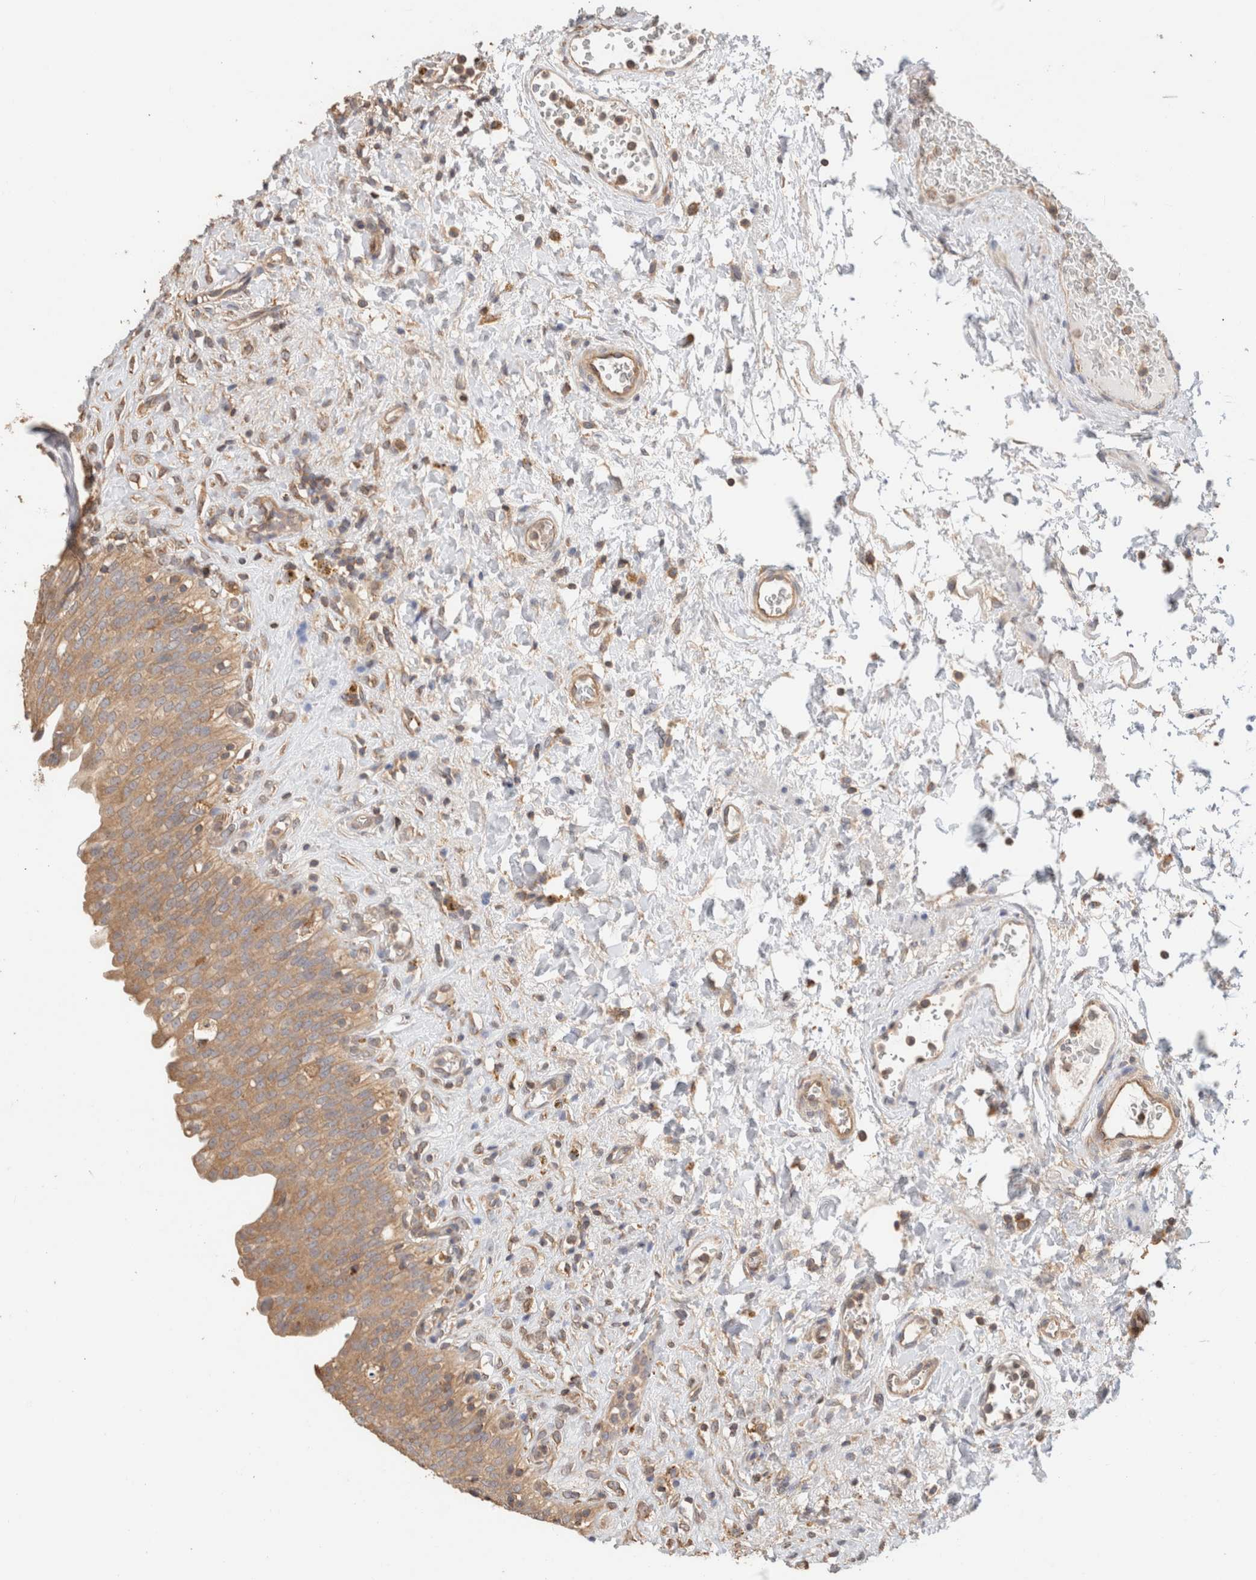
{"staining": {"intensity": "moderate", "quantity": ">75%", "location": "cytoplasmic/membranous"}, "tissue": "urinary bladder", "cell_type": "Urothelial cells", "image_type": "normal", "snomed": [{"axis": "morphology", "description": "Urothelial carcinoma, High grade"}, {"axis": "topography", "description": "Urinary bladder"}], "caption": "Immunohistochemistry (IHC) histopathology image of benign urinary bladder: urinary bladder stained using IHC exhibits medium levels of moderate protein expression localized specifically in the cytoplasmic/membranous of urothelial cells, appearing as a cytoplasmic/membranous brown color.", "gene": "CFAP418", "patient": {"sex": "male", "age": 46}}